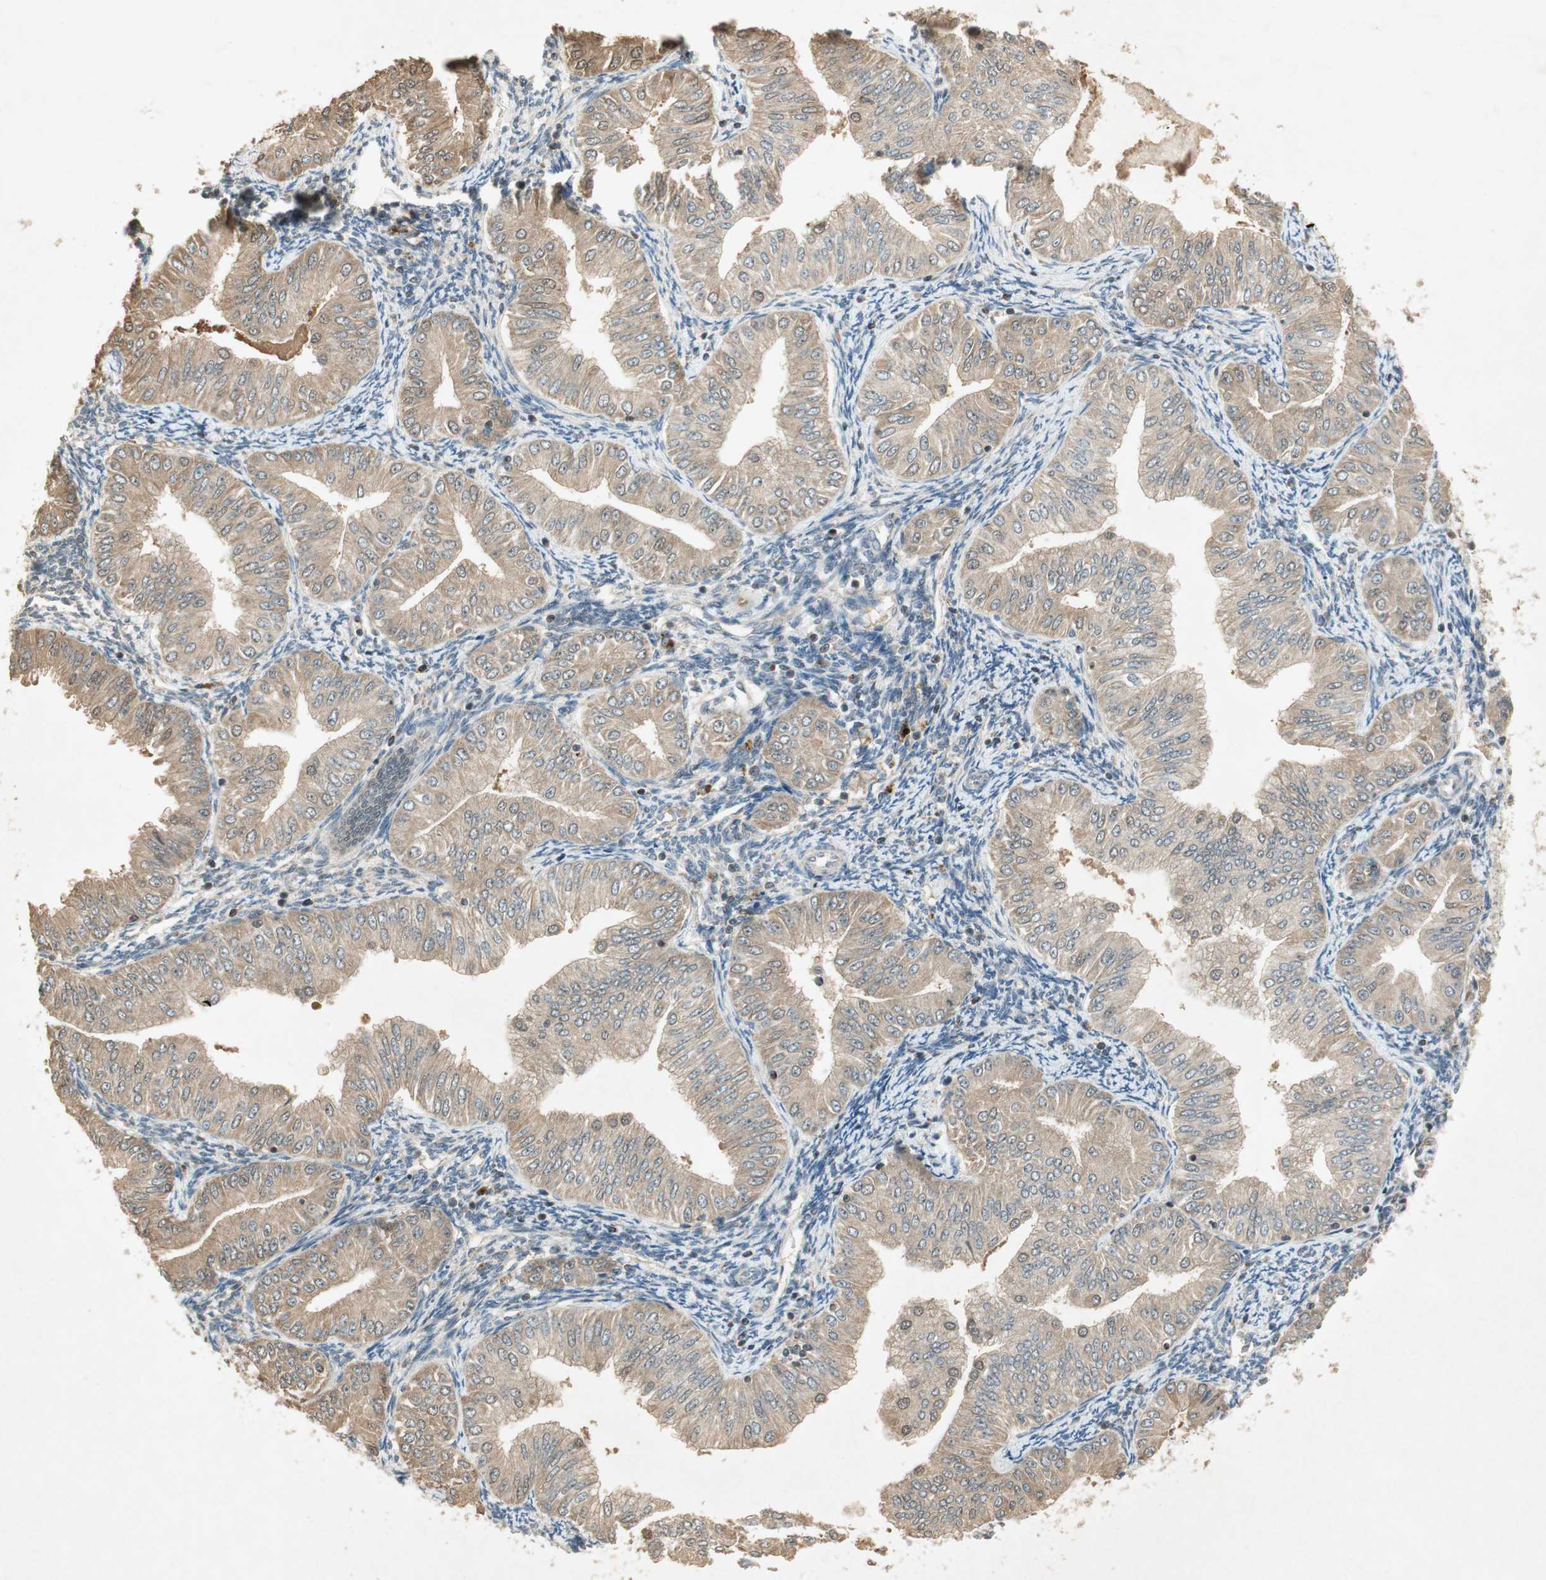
{"staining": {"intensity": "moderate", "quantity": ">75%", "location": "cytoplasmic/membranous,nuclear"}, "tissue": "endometrial cancer", "cell_type": "Tumor cells", "image_type": "cancer", "snomed": [{"axis": "morphology", "description": "Normal tissue, NOS"}, {"axis": "morphology", "description": "Adenocarcinoma, NOS"}, {"axis": "topography", "description": "Endometrium"}], "caption": "Human endometrial cancer stained with a brown dye reveals moderate cytoplasmic/membranous and nuclear positive positivity in approximately >75% of tumor cells.", "gene": "USP2", "patient": {"sex": "female", "age": 53}}